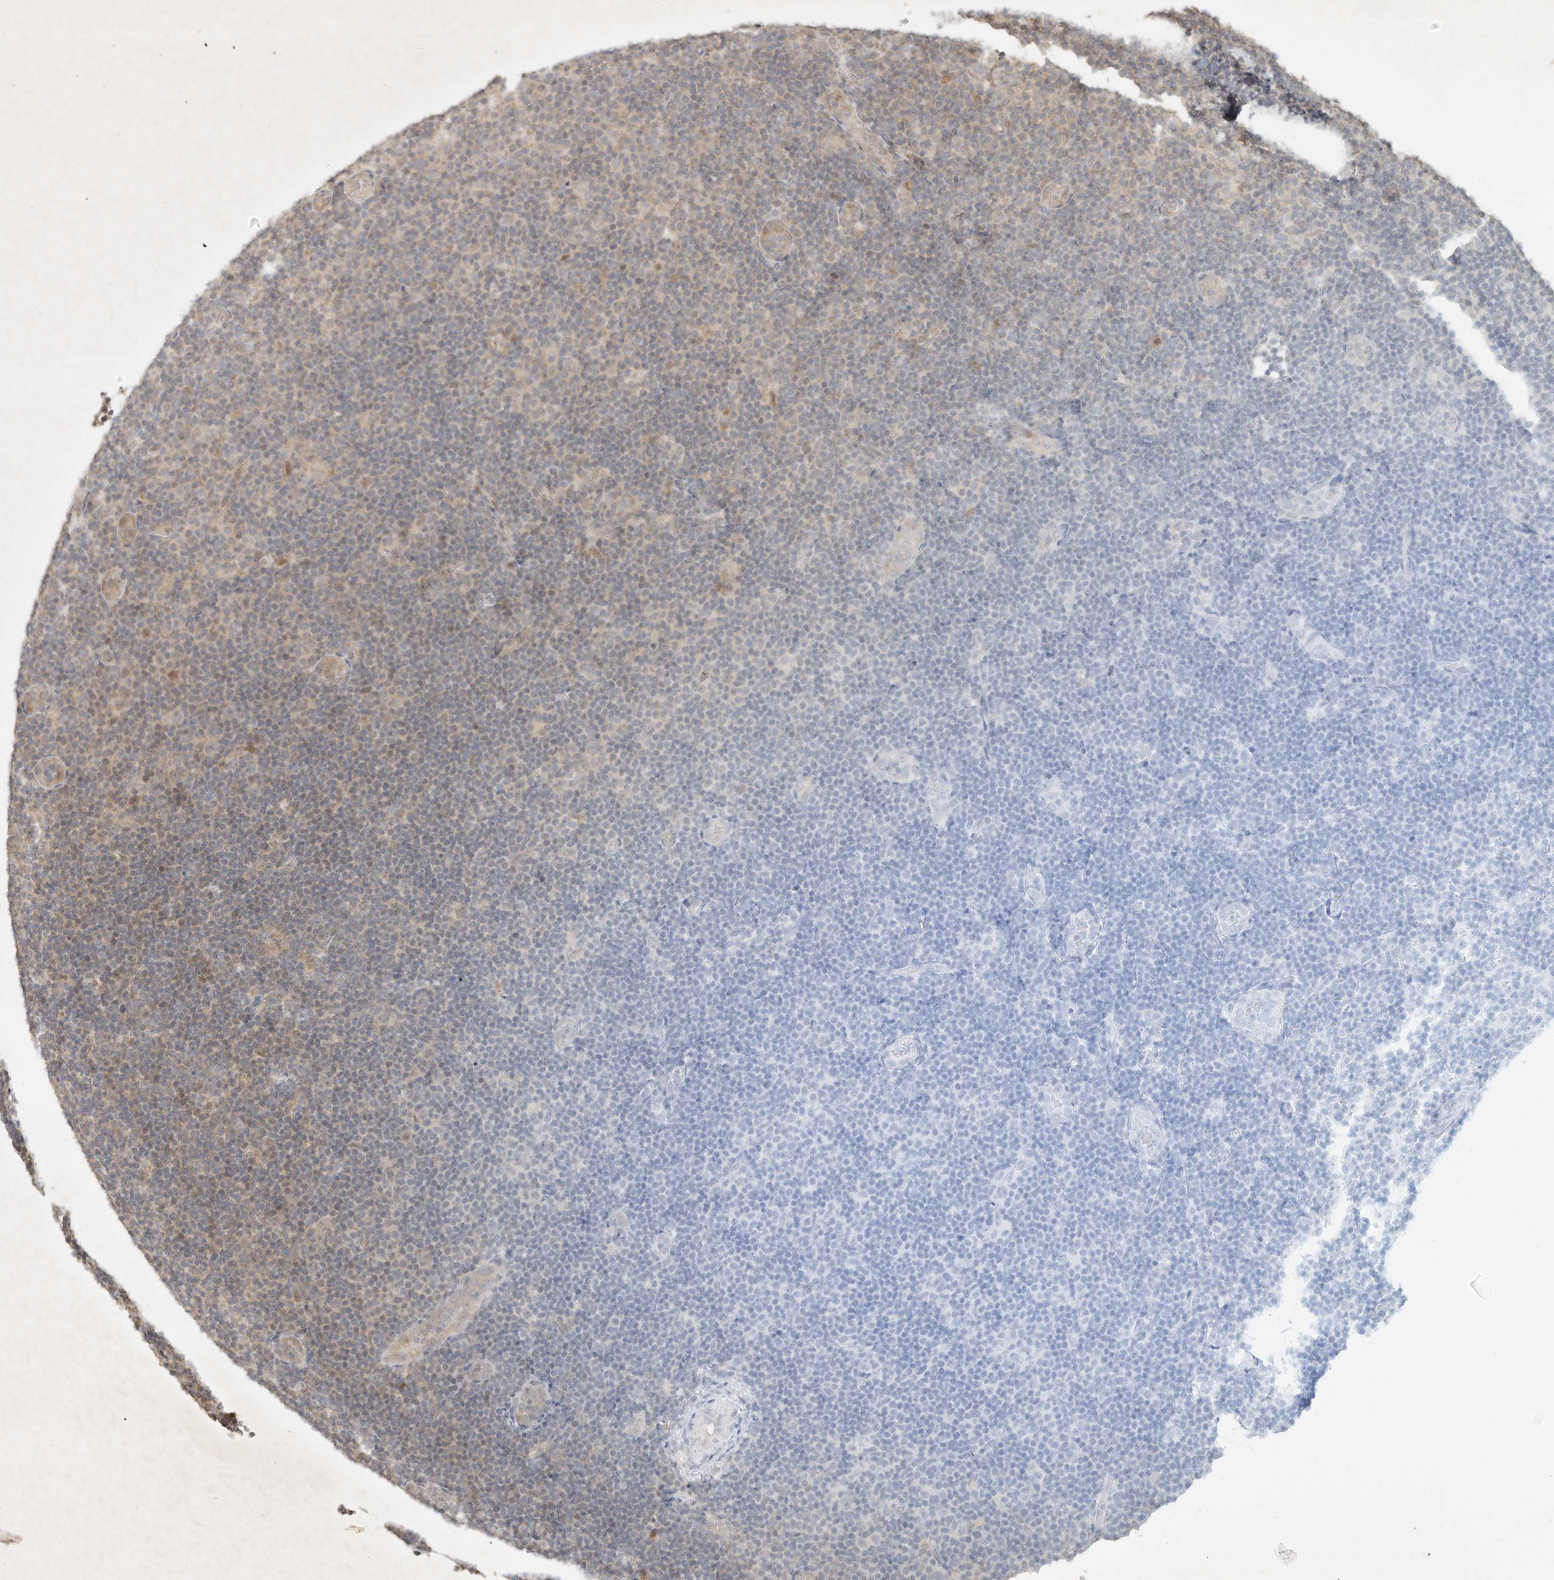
{"staining": {"intensity": "negative", "quantity": "none", "location": "none"}, "tissue": "lymphoma", "cell_type": "Tumor cells", "image_type": "cancer", "snomed": [{"axis": "morphology", "description": "Malignant lymphoma, non-Hodgkin's type, Low grade"}, {"axis": "topography", "description": "Lymph node"}], "caption": "This micrograph is of malignant lymphoma, non-Hodgkin's type (low-grade) stained with IHC to label a protein in brown with the nuclei are counter-stained blue. There is no positivity in tumor cells. (IHC, brightfield microscopy, high magnification).", "gene": "BTRC", "patient": {"sex": "male", "age": 83}}